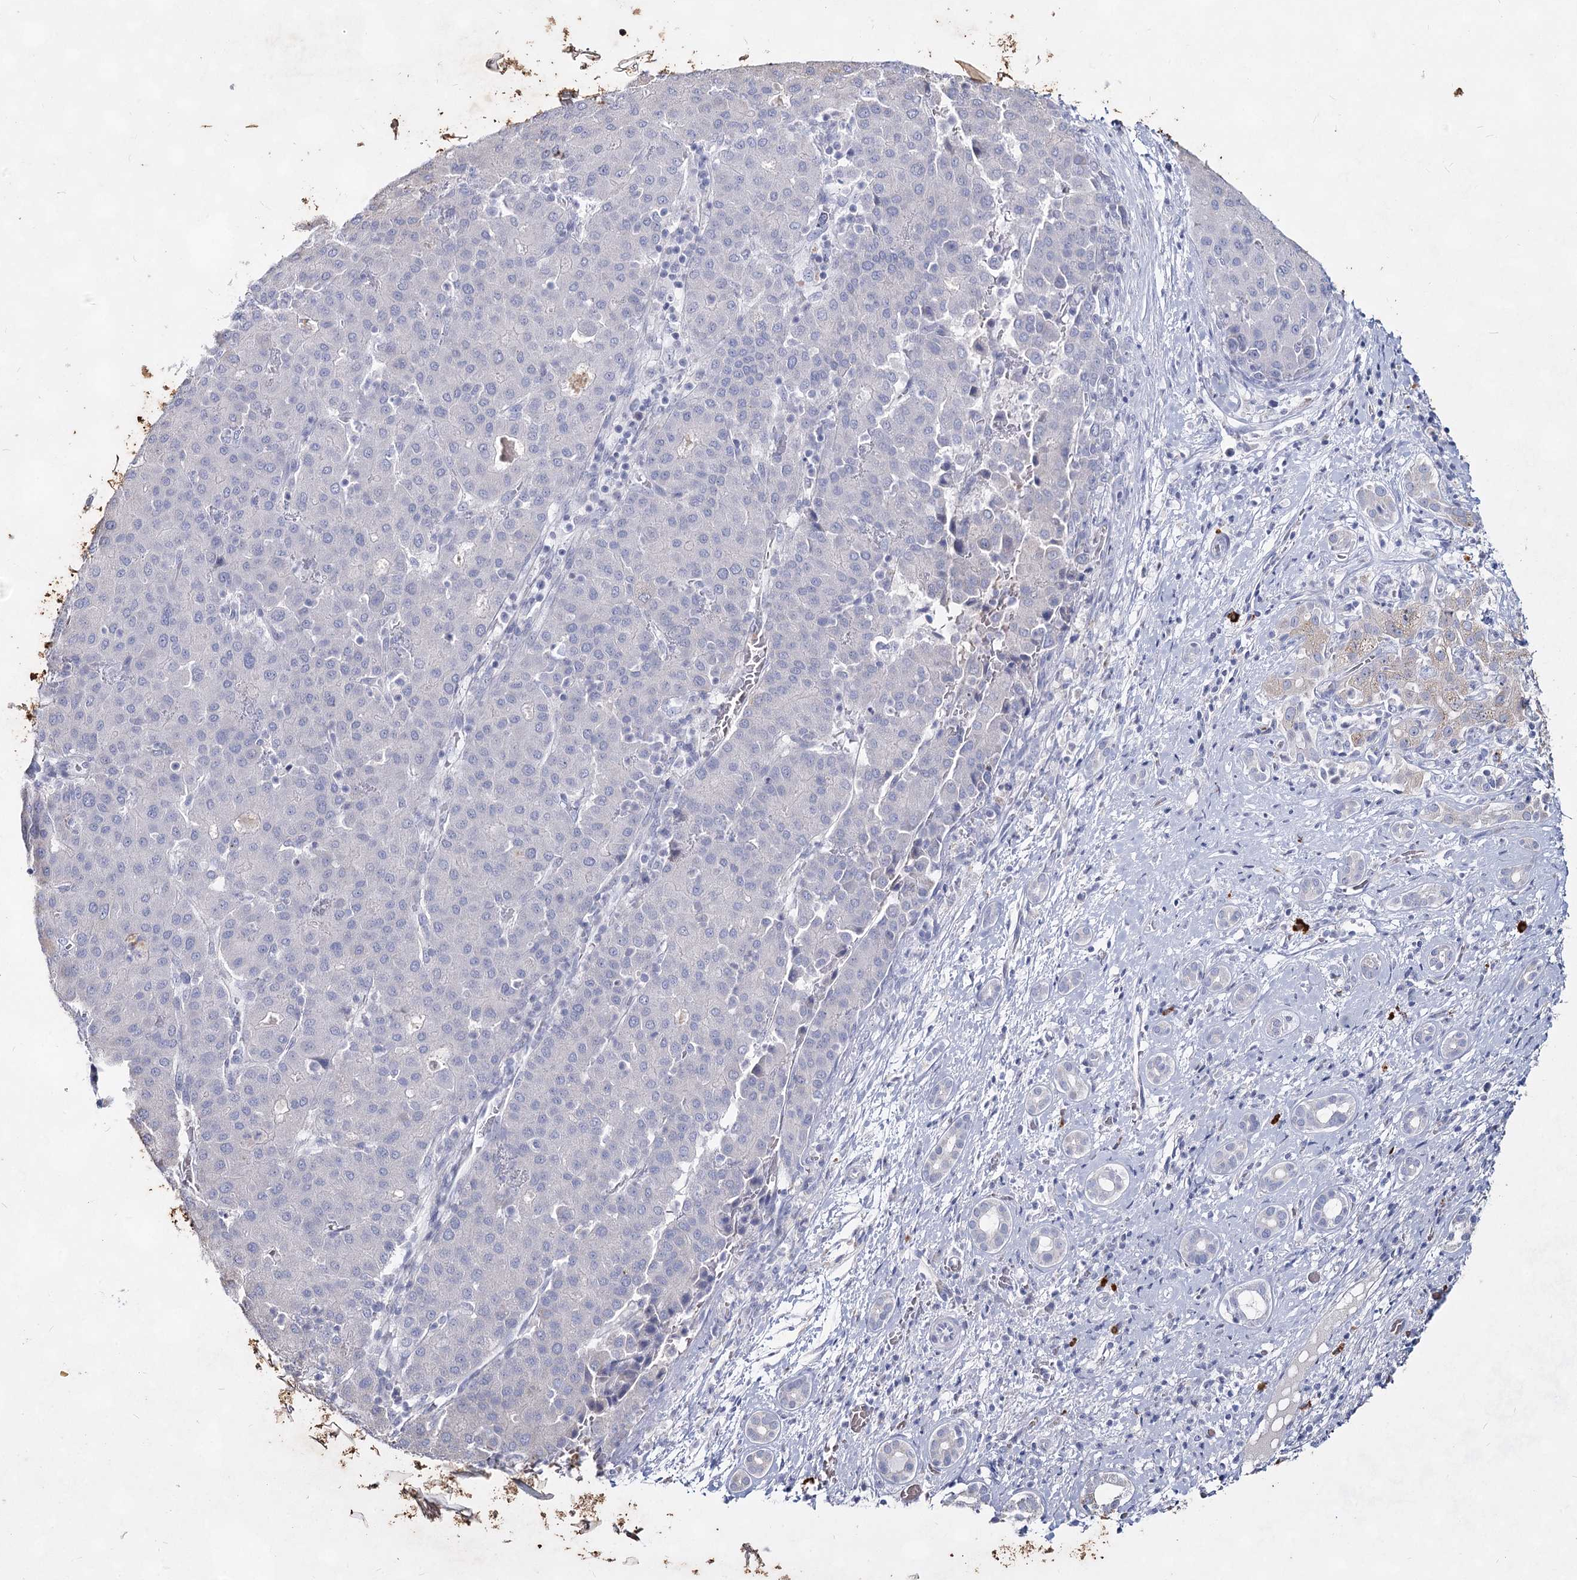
{"staining": {"intensity": "negative", "quantity": "none", "location": "none"}, "tissue": "liver cancer", "cell_type": "Tumor cells", "image_type": "cancer", "snomed": [{"axis": "morphology", "description": "Carcinoma, Hepatocellular, NOS"}, {"axis": "topography", "description": "Liver"}], "caption": "Immunohistochemistry photomicrograph of neoplastic tissue: human liver cancer (hepatocellular carcinoma) stained with DAB (3,3'-diaminobenzidine) shows no significant protein positivity in tumor cells. (Stains: DAB IHC with hematoxylin counter stain, Microscopy: brightfield microscopy at high magnification).", "gene": "CCDC73", "patient": {"sex": "male", "age": 65}}